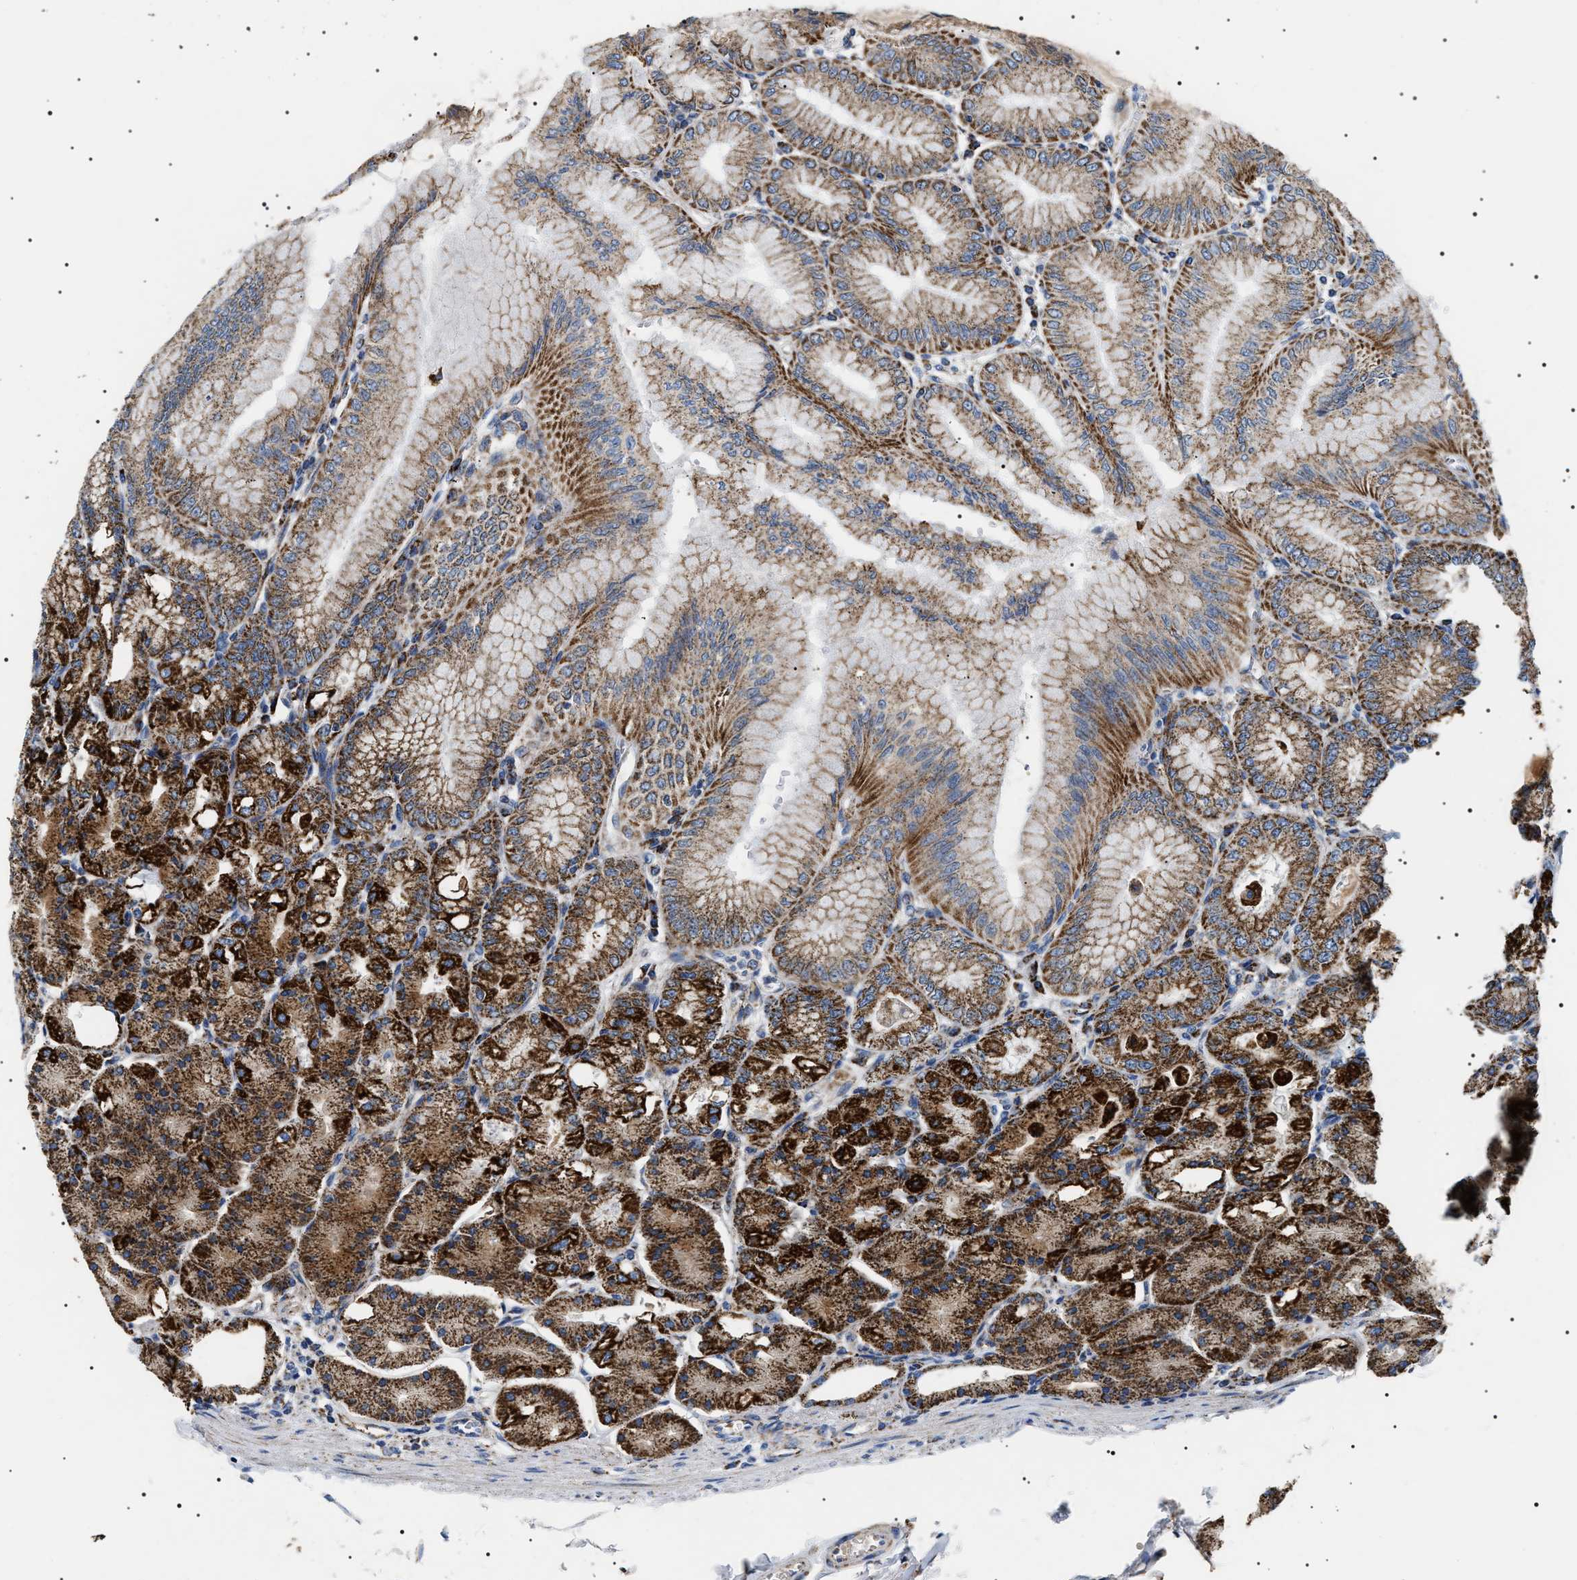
{"staining": {"intensity": "strong", "quantity": ">75%", "location": "cytoplasmic/membranous"}, "tissue": "stomach", "cell_type": "Glandular cells", "image_type": "normal", "snomed": [{"axis": "morphology", "description": "Normal tissue, NOS"}, {"axis": "topography", "description": "Stomach, lower"}], "caption": "Immunohistochemistry staining of unremarkable stomach, which demonstrates high levels of strong cytoplasmic/membranous positivity in about >75% of glandular cells indicating strong cytoplasmic/membranous protein positivity. The staining was performed using DAB (brown) for protein detection and nuclei were counterstained in hematoxylin (blue).", "gene": "OXSM", "patient": {"sex": "male", "age": 71}}